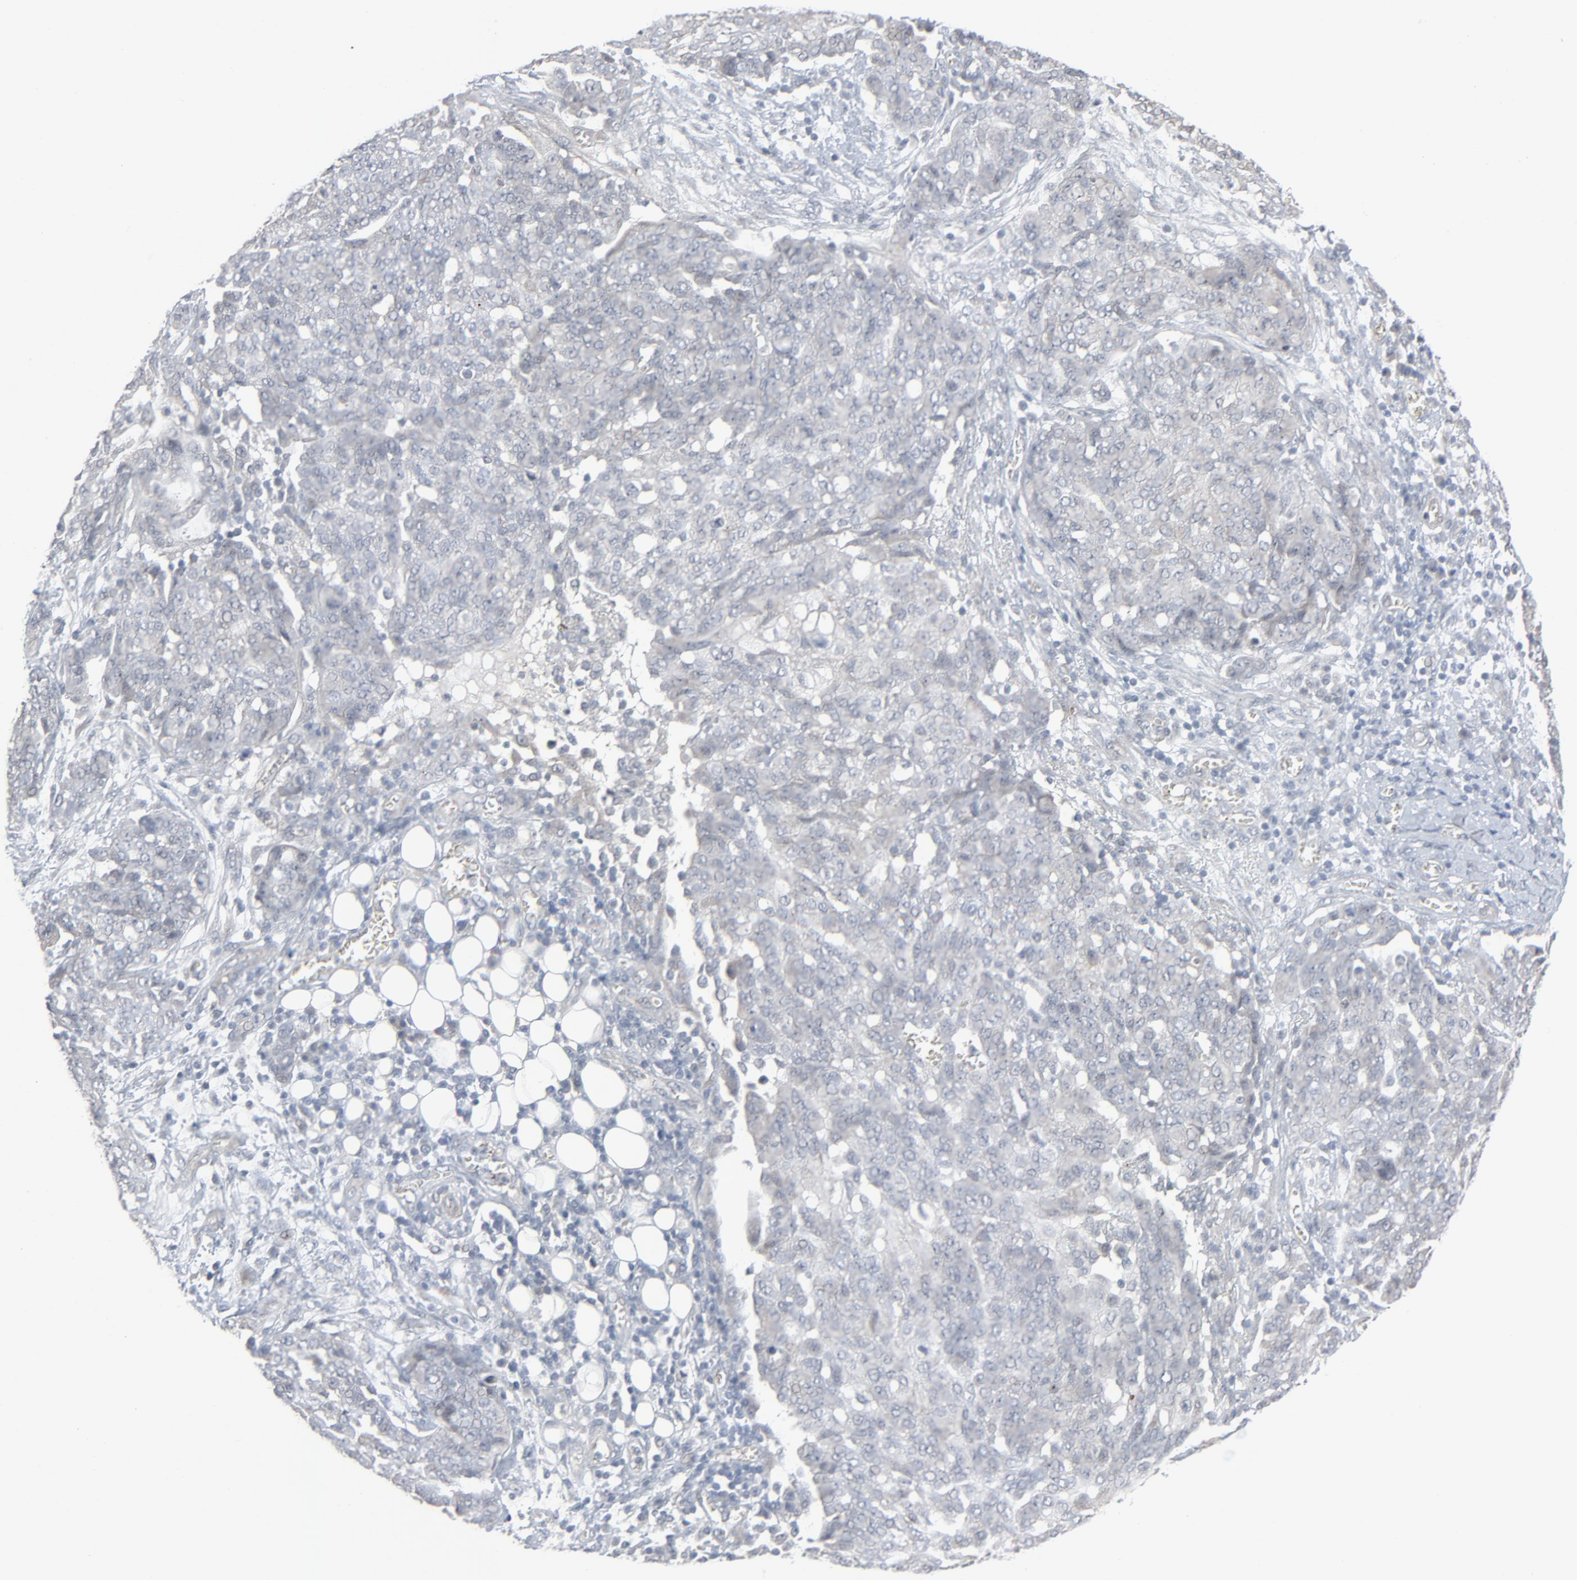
{"staining": {"intensity": "weak", "quantity": "25%-75%", "location": "cytoplasmic/membranous"}, "tissue": "ovarian cancer", "cell_type": "Tumor cells", "image_type": "cancer", "snomed": [{"axis": "morphology", "description": "Cystadenocarcinoma, serous, NOS"}, {"axis": "topography", "description": "Soft tissue"}, {"axis": "topography", "description": "Ovary"}], "caption": "Ovarian cancer (serous cystadenocarcinoma) stained with DAB (3,3'-diaminobenzidine) IHC shows low levels of weak cytoplasmic/membranous expression in about 25%-75% of tumor cells. The staining is performed using DAB brown chromogen to label protein expression. The nuclei are counter-stained blue using hematoxylin.", "gene": "NEUROD1", "patient": {"sex": "female", "age": 57}}